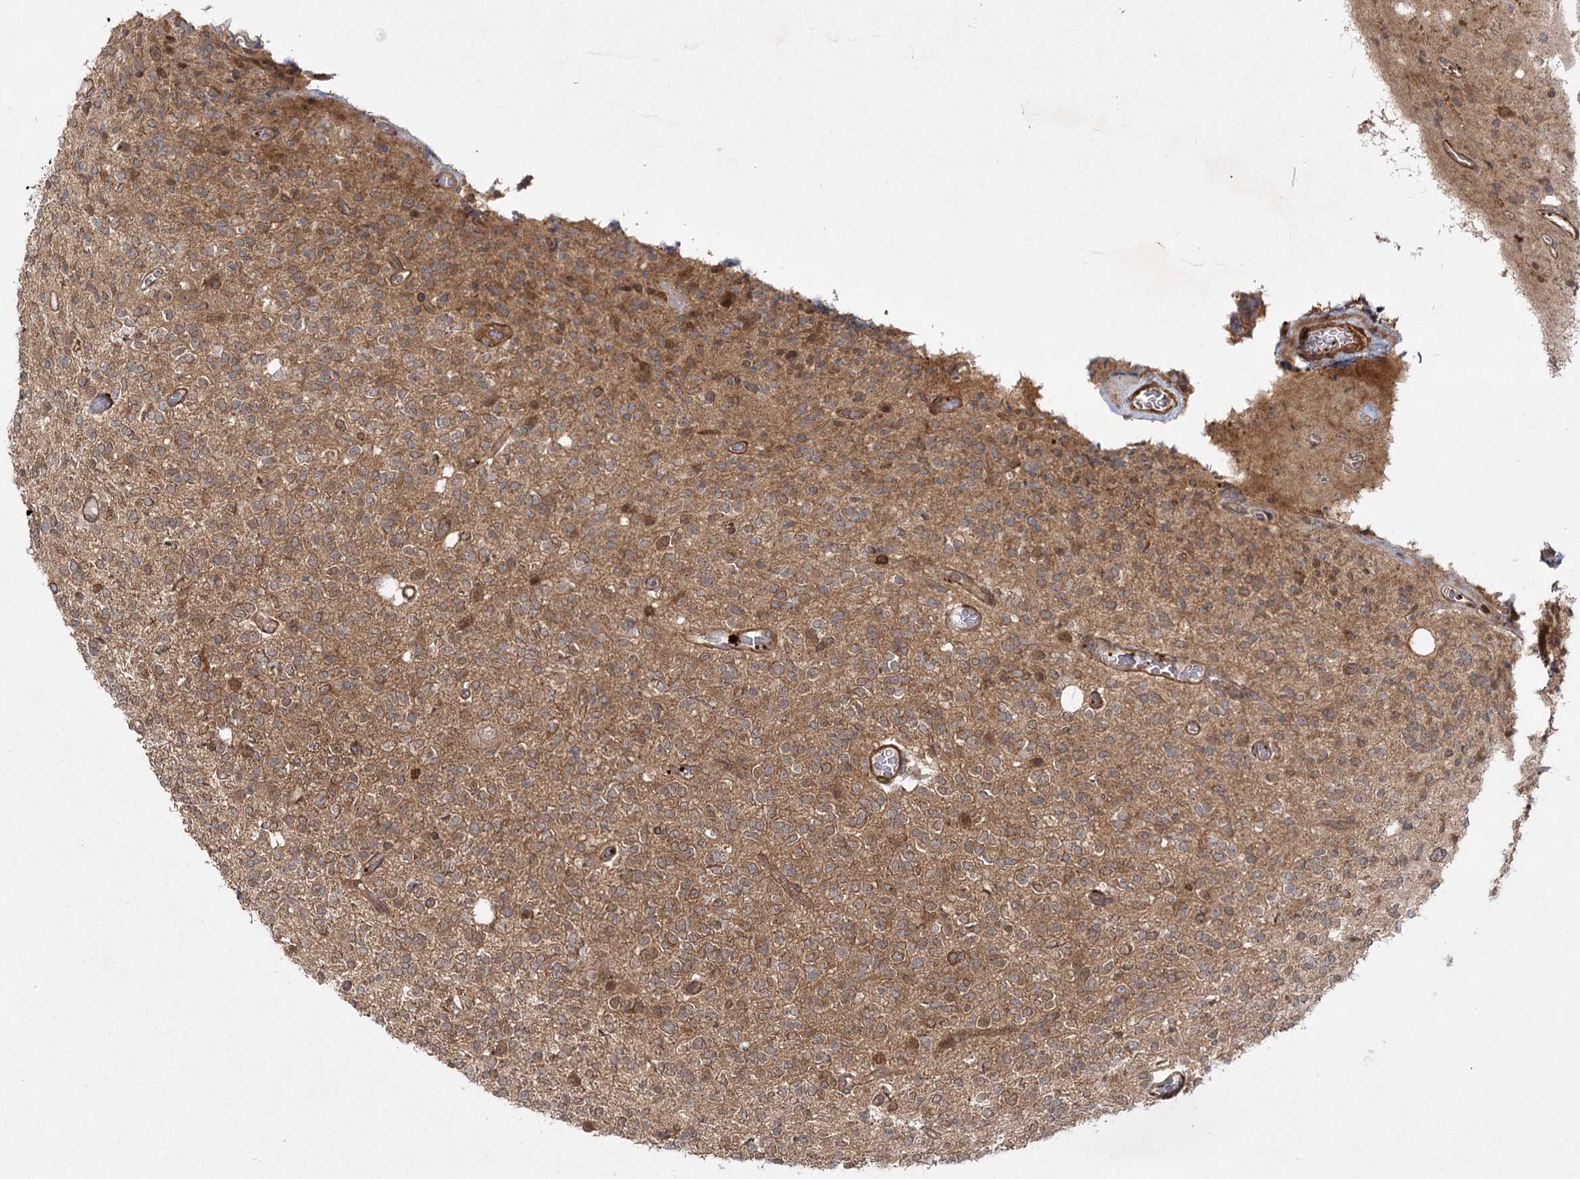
{"staining": {"intensity": "moderate", "quantity": ">75%", "location": "cytoplasmic/membranous"}, "tissue": "glioma", "cell_type": "Tumor cells", "image_type": "cancer", "snomed": [{"axis": "morphology", "description": "Glioma, malignant, High grade"}, {"axis": "topography", "description": "Brain"}], "caption": "Protein staining of malignant glioma (high-grade) tissue shows moderate cytoplasmic/membranous positivity in approximately >75% of tumor cells.", "gene": "MDFIC", "patient": {"sex": "male", "age": 34}}